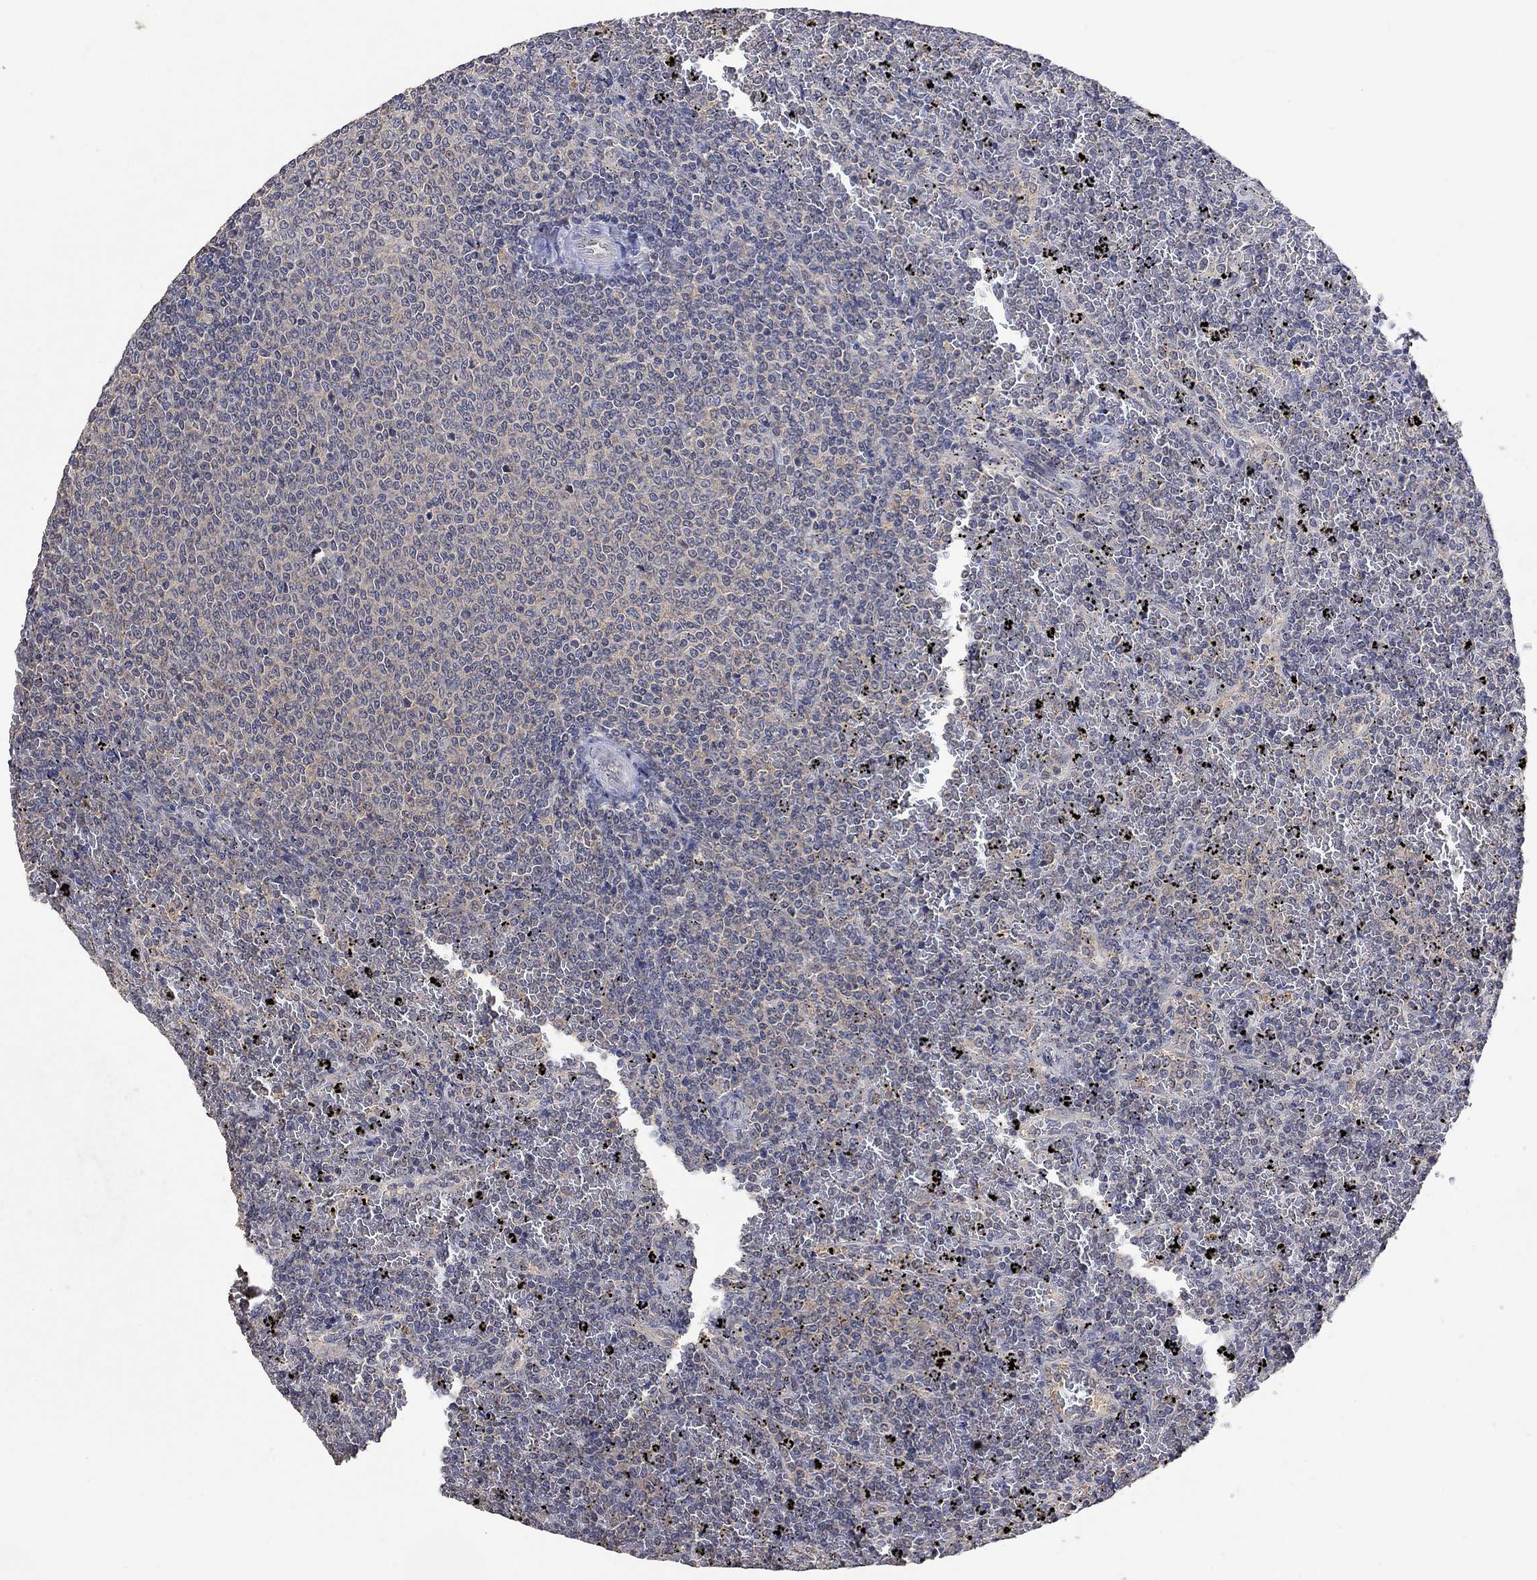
{"staining": {"intensity": "negative", "quantity": "none", "location": "none"}, "tissue": "lymphoma", "cell_type": "Tumor cells", "image_type": "cancer", "snomed": [{"axis": "morphology", "description": "Malignant lymphoma, non-Hodgkin's type, Low grade"}, {"axis": "topography", "description": "Spleen"}], "caption": "Lymphoma was stained to show a protein in brown. There is no significant staining in tumor cells.", "gene": "PTPN20", "patient": {"sex": "female", "age": 77}}